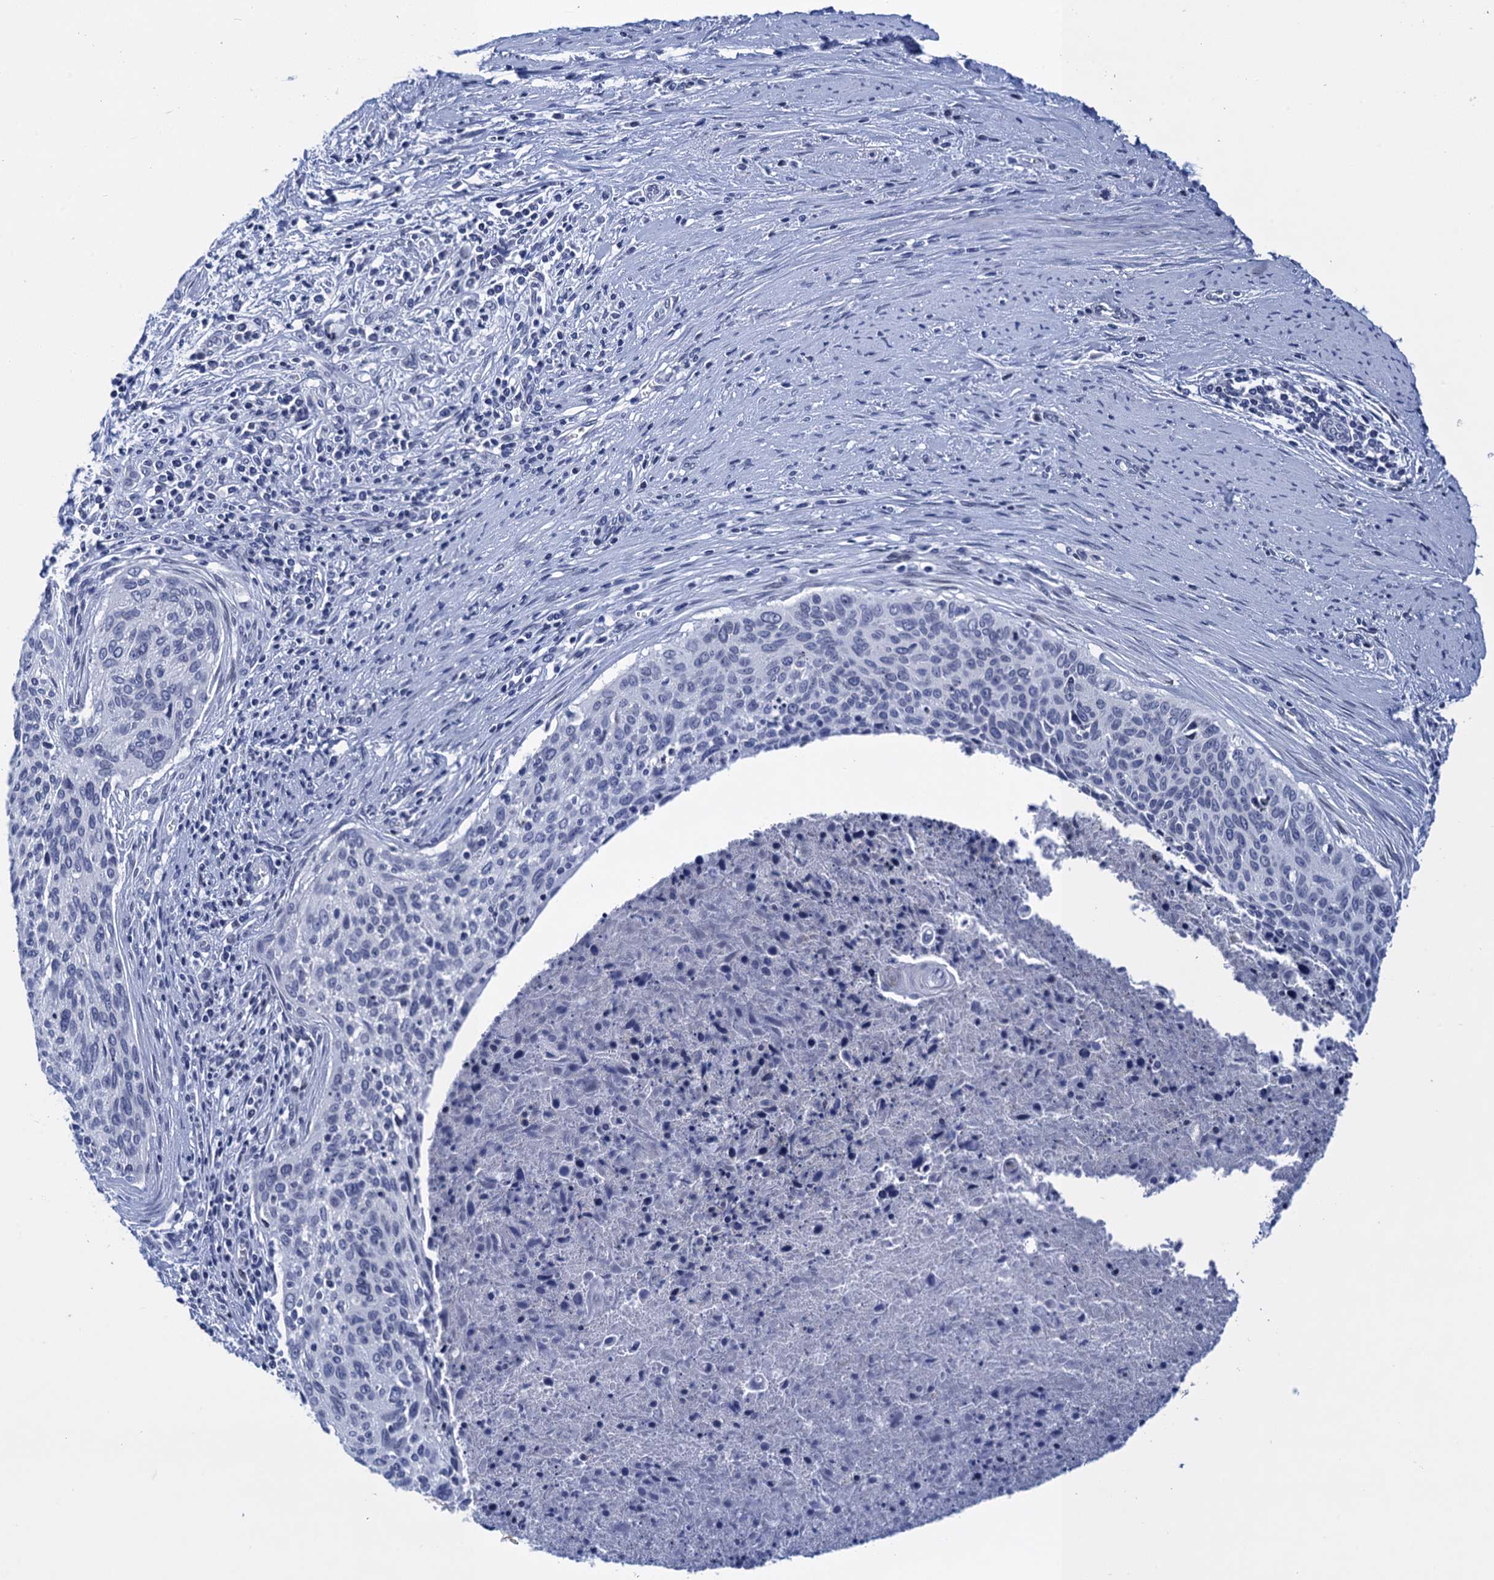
{"staining": {"intensity": "negative", "quantity": "none", "location": "none"}, "tissue": "cervical cancer", "cell_type": "Tumor cells", "image_type": "cancer", "snomed": [{"axis": "morphology", "description": "Squamous cell carcinoma, NOS"}, {"axis": "topography", "description": "Cervix"}], "caption": "Micrograph shows no significant protein staining in tumor cells of cervical cancer (squamous cell carcinoma).", "gene": "METTL25", "patient": {"sex": "female", "age": 55}}